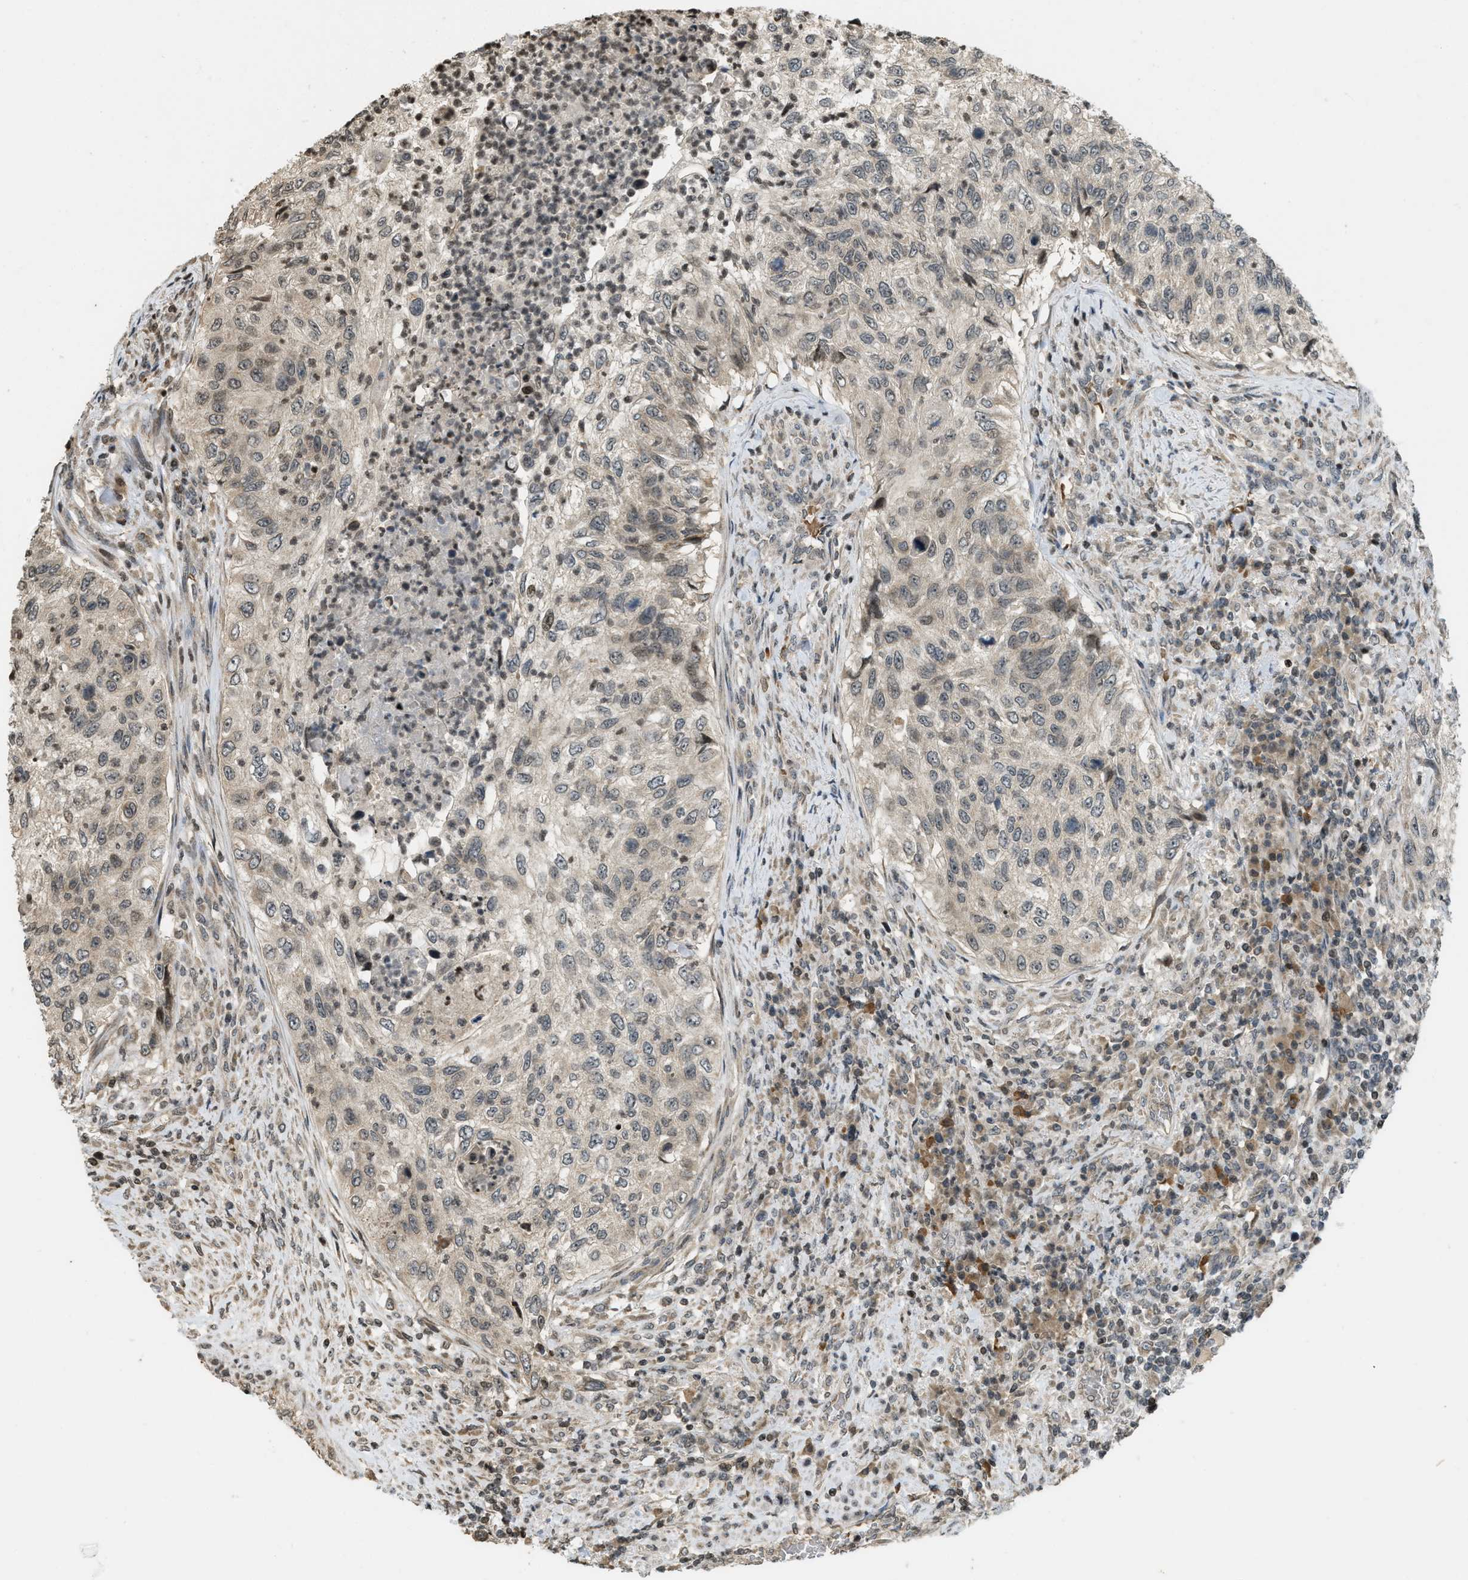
{"staining": {"intensity": "moderate", "quantity": ">75%", "location": "cytoplasmic/membranous,nuclear"}, "tissue": "urothelial cancer", "cell_type": "Tumor cells", "image_type": "cancer", "snomed": [{"axis": "morphology", "description": "Urothelial carcinoma, High grade"}, {"axis": "topography", "description": "Urinary bladder"}], "caption": "Tumor cells exhibit moderate cytoplasmic/membranous and nuclear staining in approximately >75% of cells in urothelial cancer. The protein is stained brown, and the nuclei are stained in blue (DAB (3,3'-diaminobenzidine) IHC with brightfield microscopy, high magnification).", "gene": "SIAH1", "patient": {"sex": "female", "age": 60}}